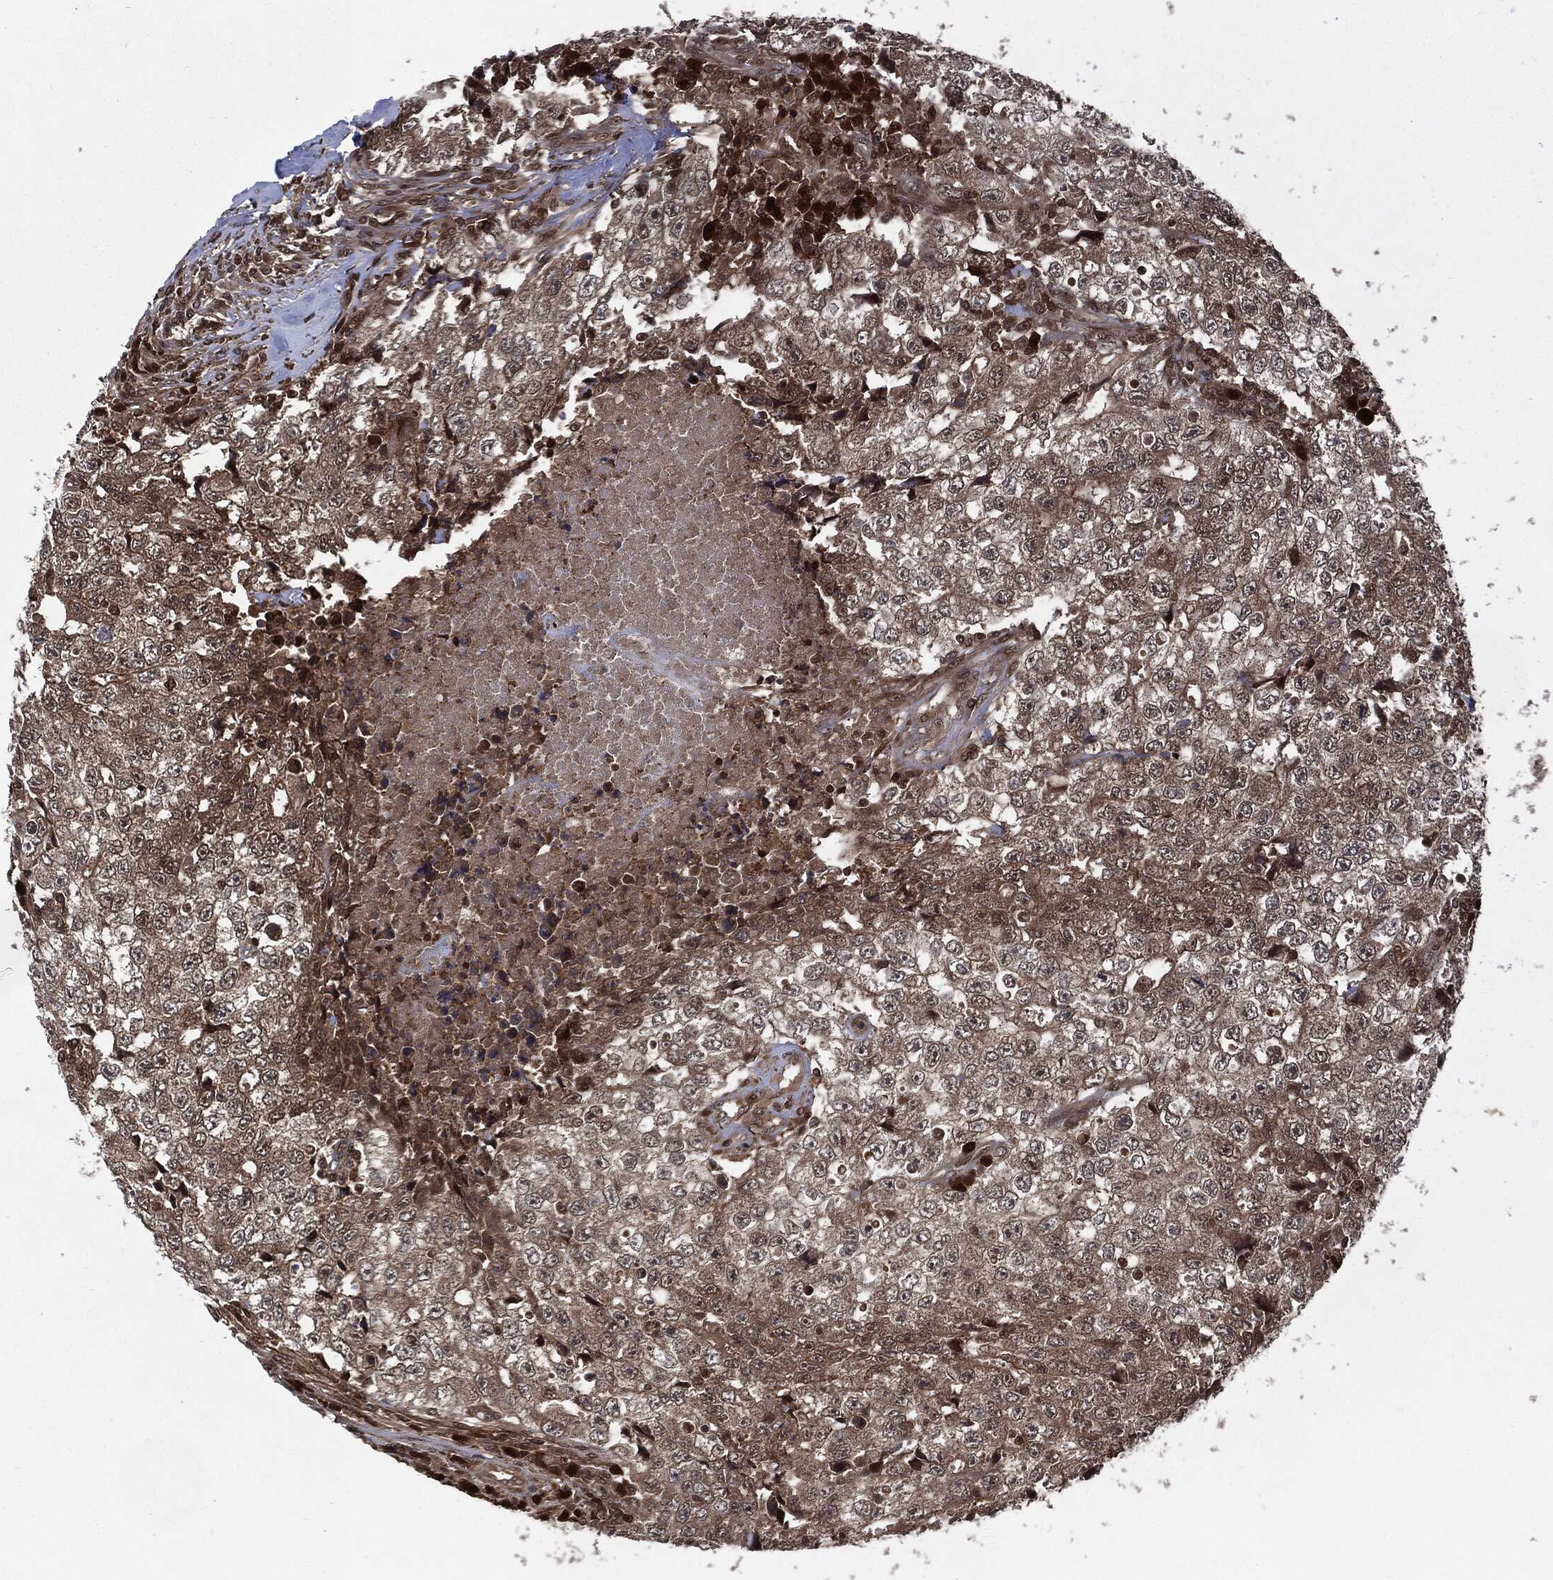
{"staining": {"intensity": "weak", "quantity": "<25%", "location": "cytoplasmic/membranous,nuclear"}, "tissue": "testis cancer", "cell_type": "Tumor cells", "image_type": "cancer", "snomed": [{"axis": "morphology", "description": "Necrosis, NOS"}, {"axis": "morphology", "description": "Carcinoma, Embryonal, NOS"}, {"axis": "topography", "description": "Testis"}], "caption": "This photomicrograph is of testis embryonal carcinoma stained with IHC to label a protein in brown with the nuclei are counter-stained blue. There is no expression in tumor cells.", "gene": "CUTA", "patient": {"sex": "male", "age": 19}}